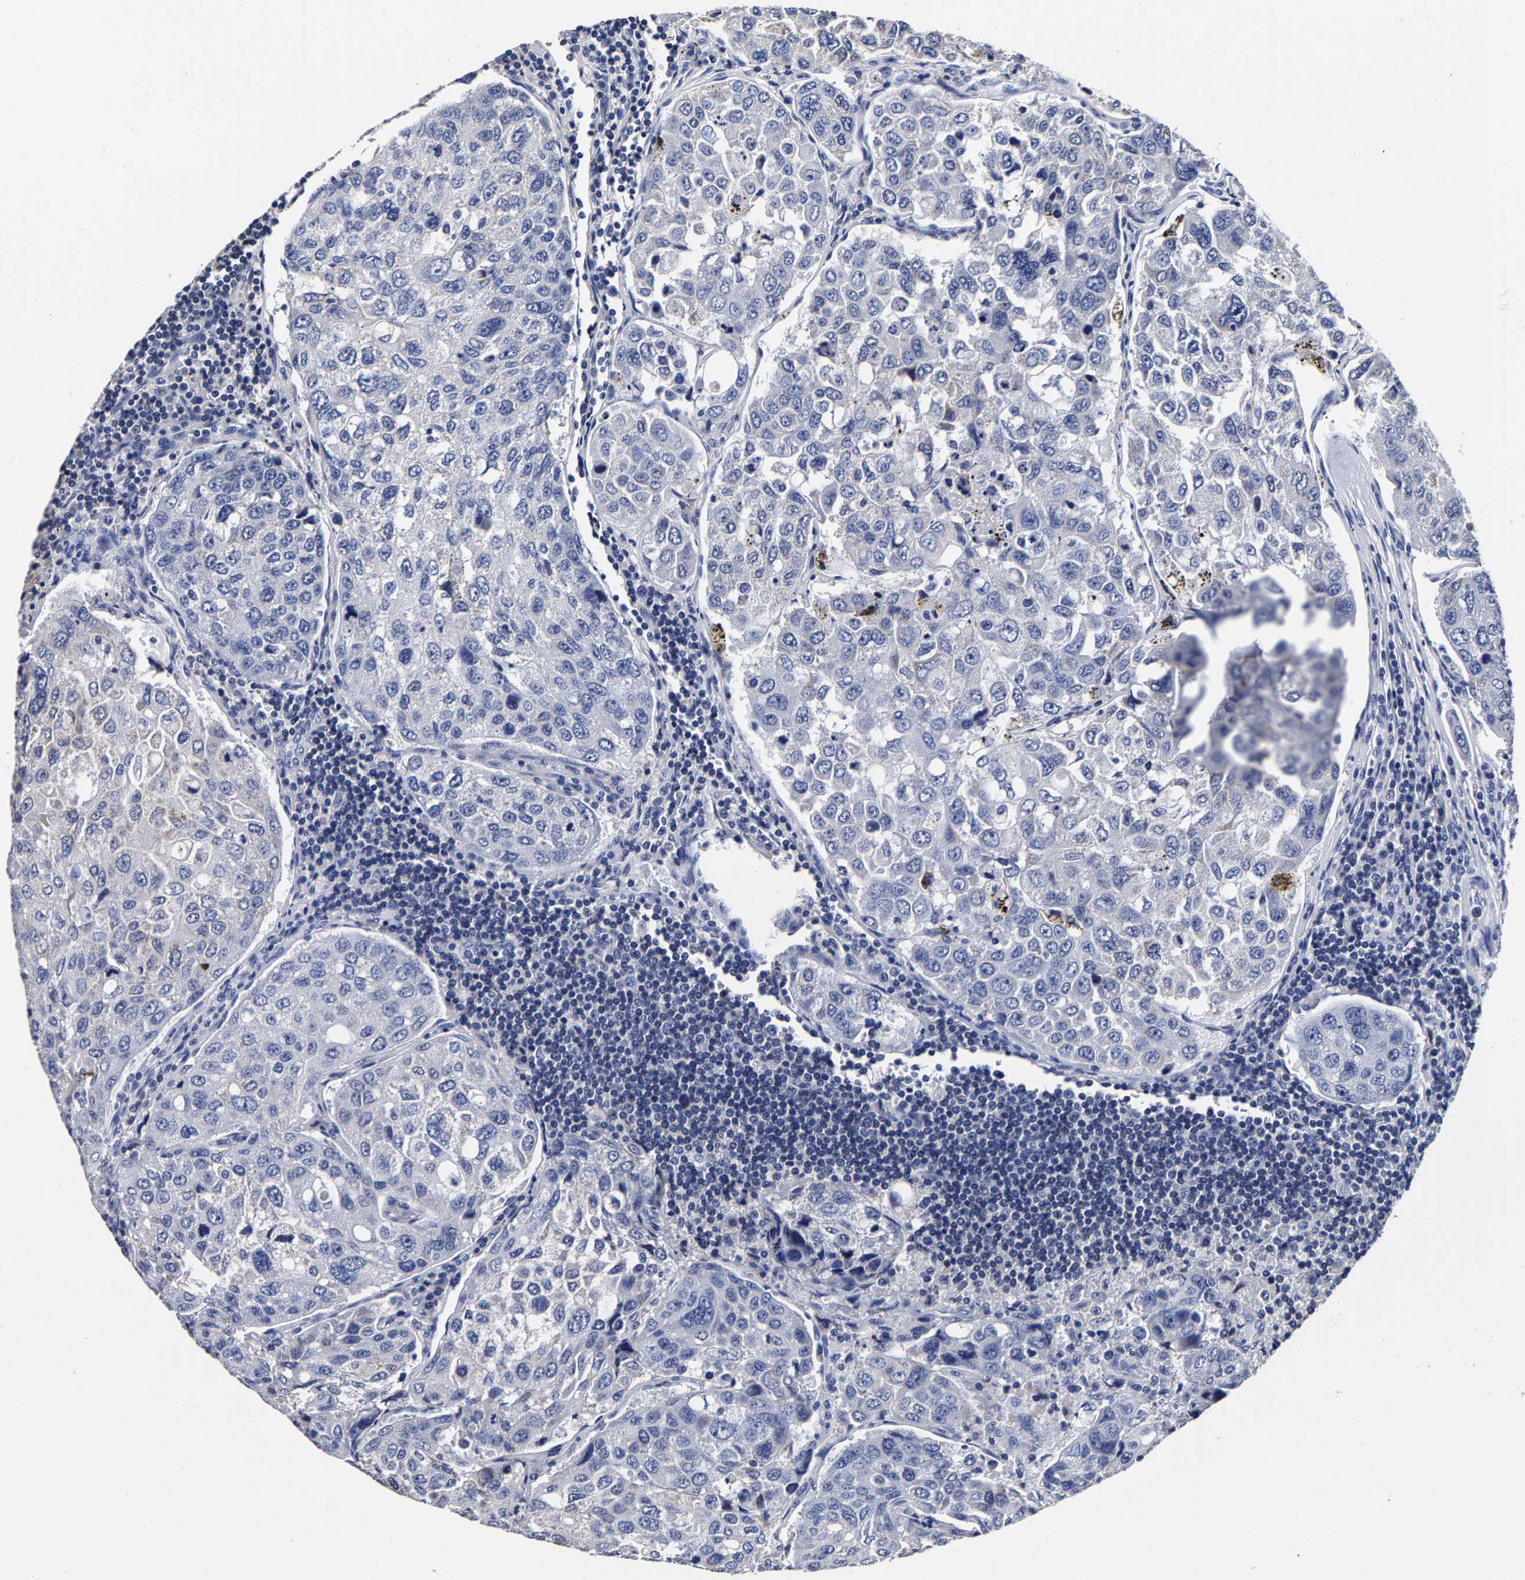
{"staining": {"intensity": "weak", "quantity": "<25%", "location": "cytoplasmic/membranous"}, "tissue": "urothelial cancer", "cell_type": "Tumor cells", "image_type": "cancer", "snomed": [{"axis": "morphology", "description": "Urothelial carcinoma, High grade"}, {"axis": "topography", "description": "Lymph node"}, {"axis": "topography", "description": "Urinary bladder"}], "caption": "A photomicrograph of human urothelial carcinoma (high-grade) is negative for staining in tumor cells.", "gene": "AKAP4", "patient": {"sex": "male", "age": 51}}